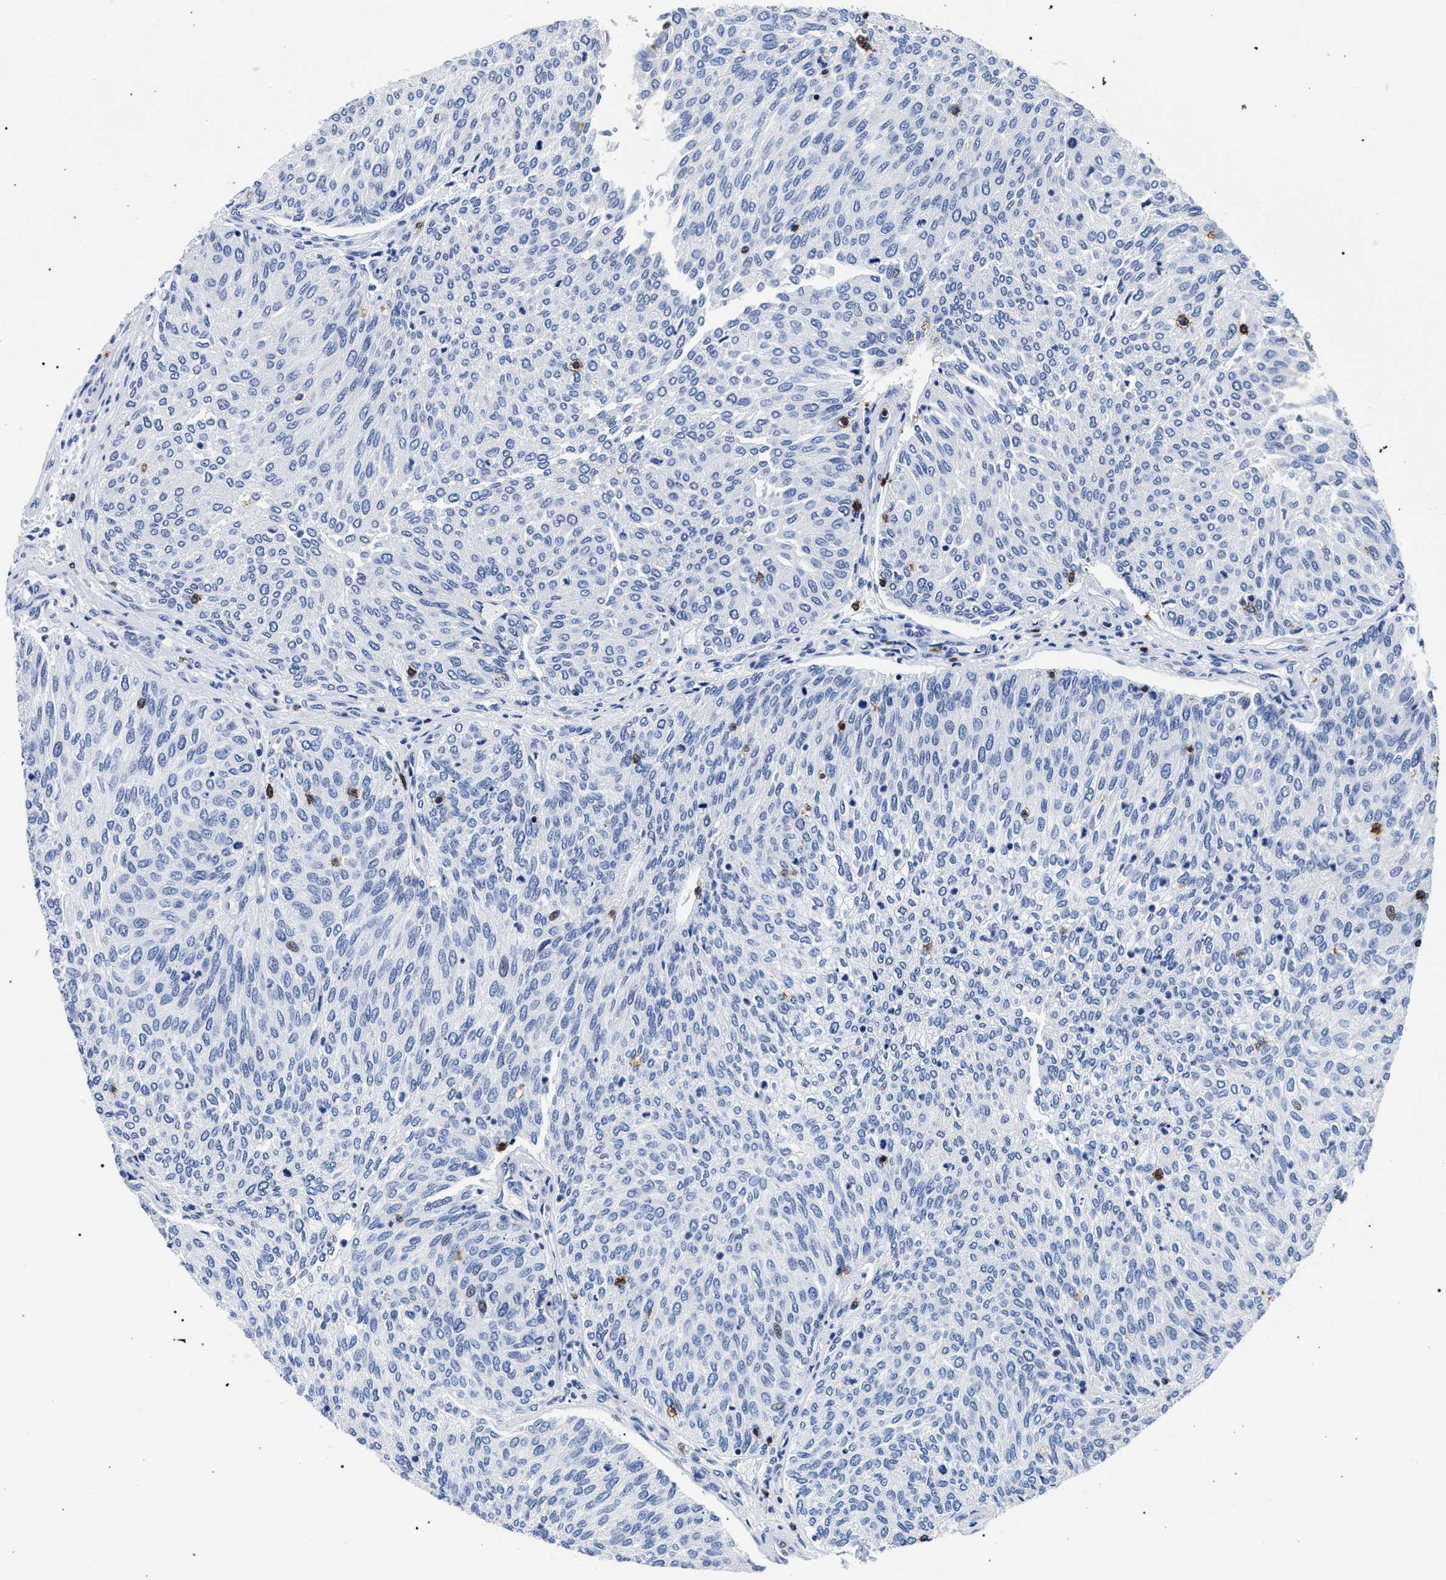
{"staining": {"intensity": "negative", "quantity": "none", "location": "none"}, "tissue": "urothelial cancer", "cell_type": "Tumor cells", "image_type": "cancer", "snomed": [{"axis": "morphology", "description": "Urothelial carcinoma, Low grade"}, {"axis": "topography", "description": "Urinary bladder"}], "caption": "The histopathology image reveals no staining of tumor cells in low-grade urothelial carcinoma. (DAB immunohistochemistry (IHC) visualized using brightfield microscopy, high magnification).", "gene": "KLRK1", "patient": {"sex": "female", "age": 79}}